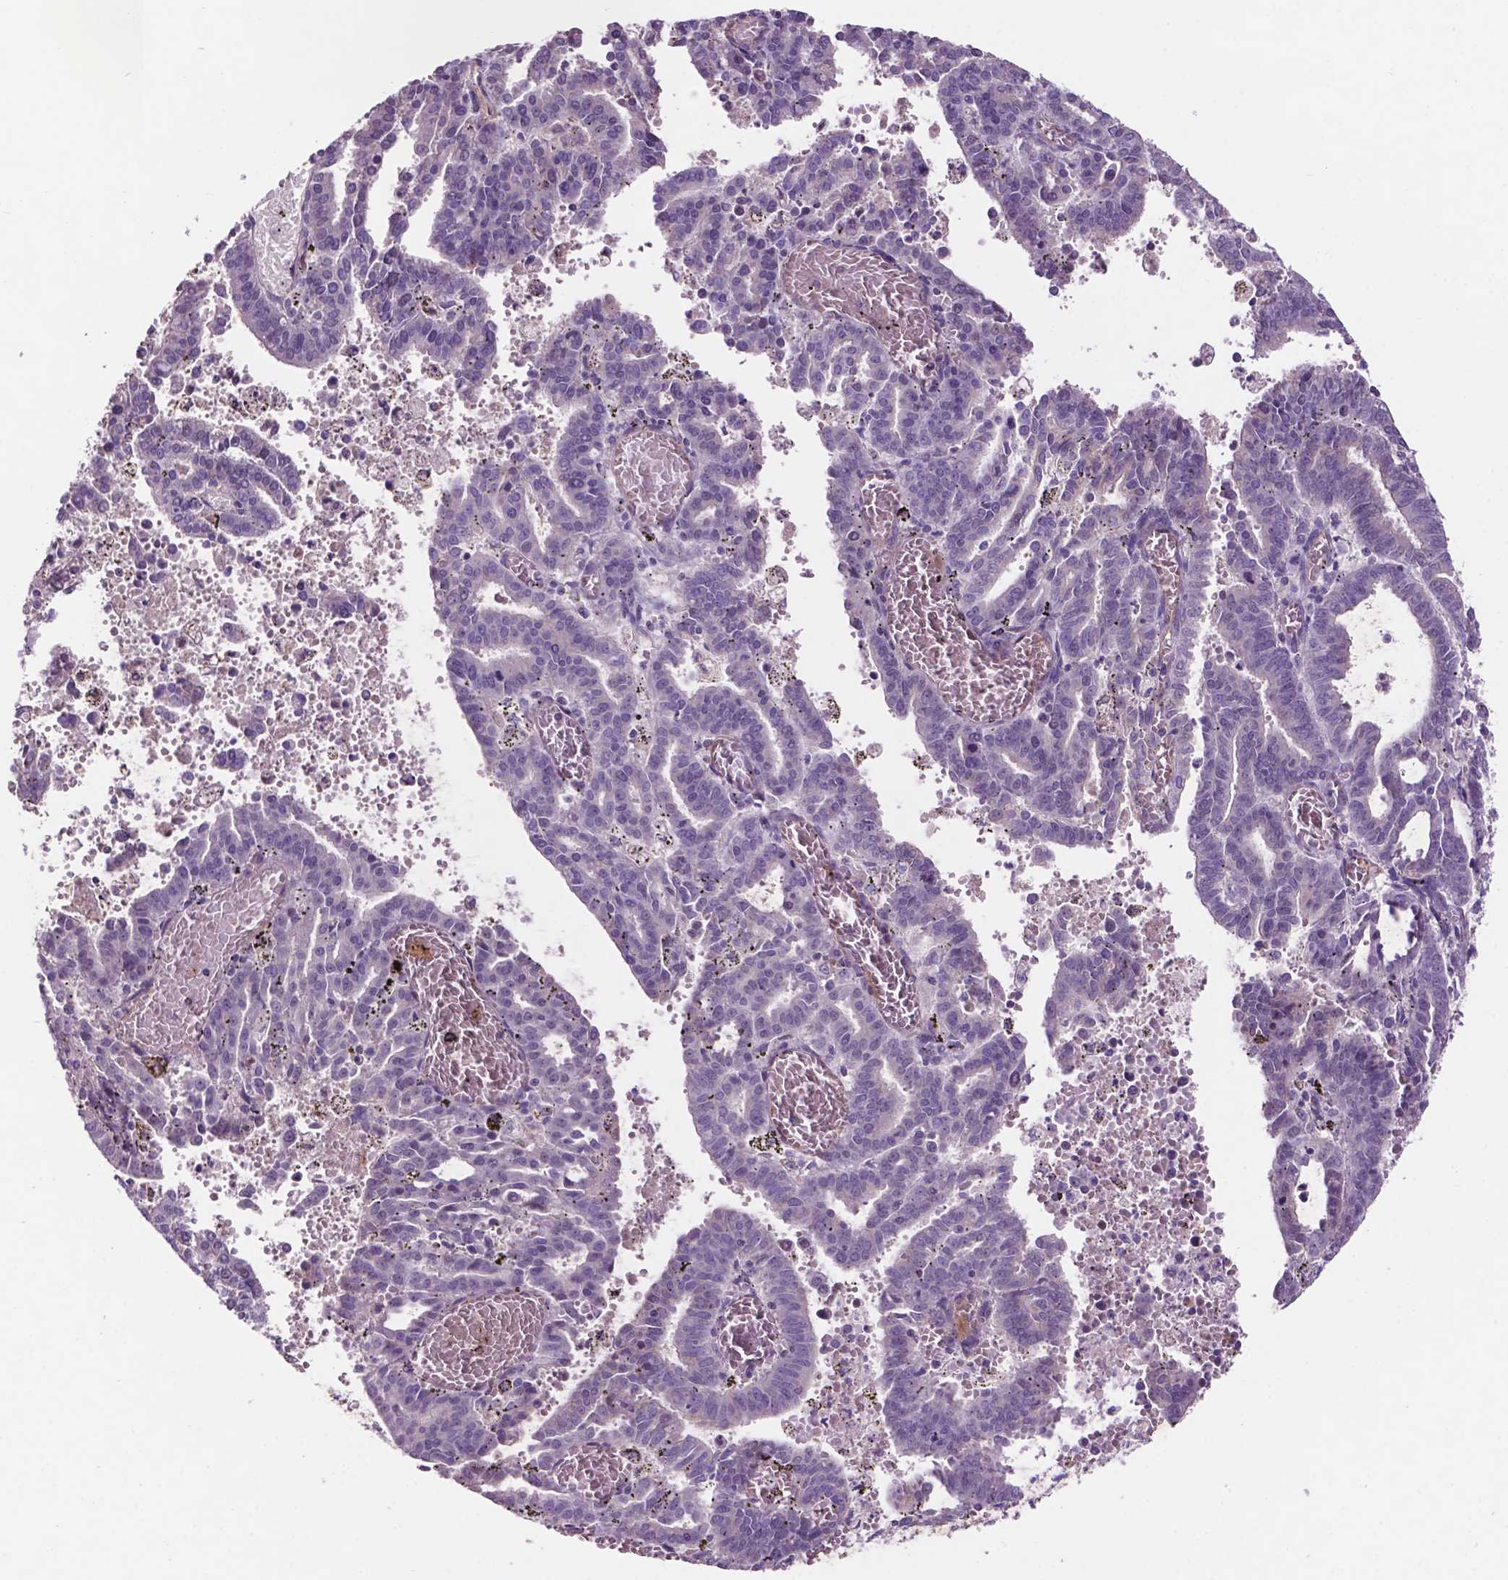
{"staining": {"intensity": "negative", "quantity": "none", "location": "none"}, "tissue": "endometrial cancer", "cell_type": "Tumor cells", "image_type": "cancer", "snomed": [{"axis": "morphology", "description": "Adenocarcinoma, NOS"}, {"axis": "topography", "description": "Uterus"}], "caption": "This image is of endometrial adenocarcinoma stained with IHC to label a protein in brown with the nuclei are counter-stained blue. There is no positivity in tumor cells.", "gene": "ARL5C", "patient": {"sex": "female", "age": 83}}